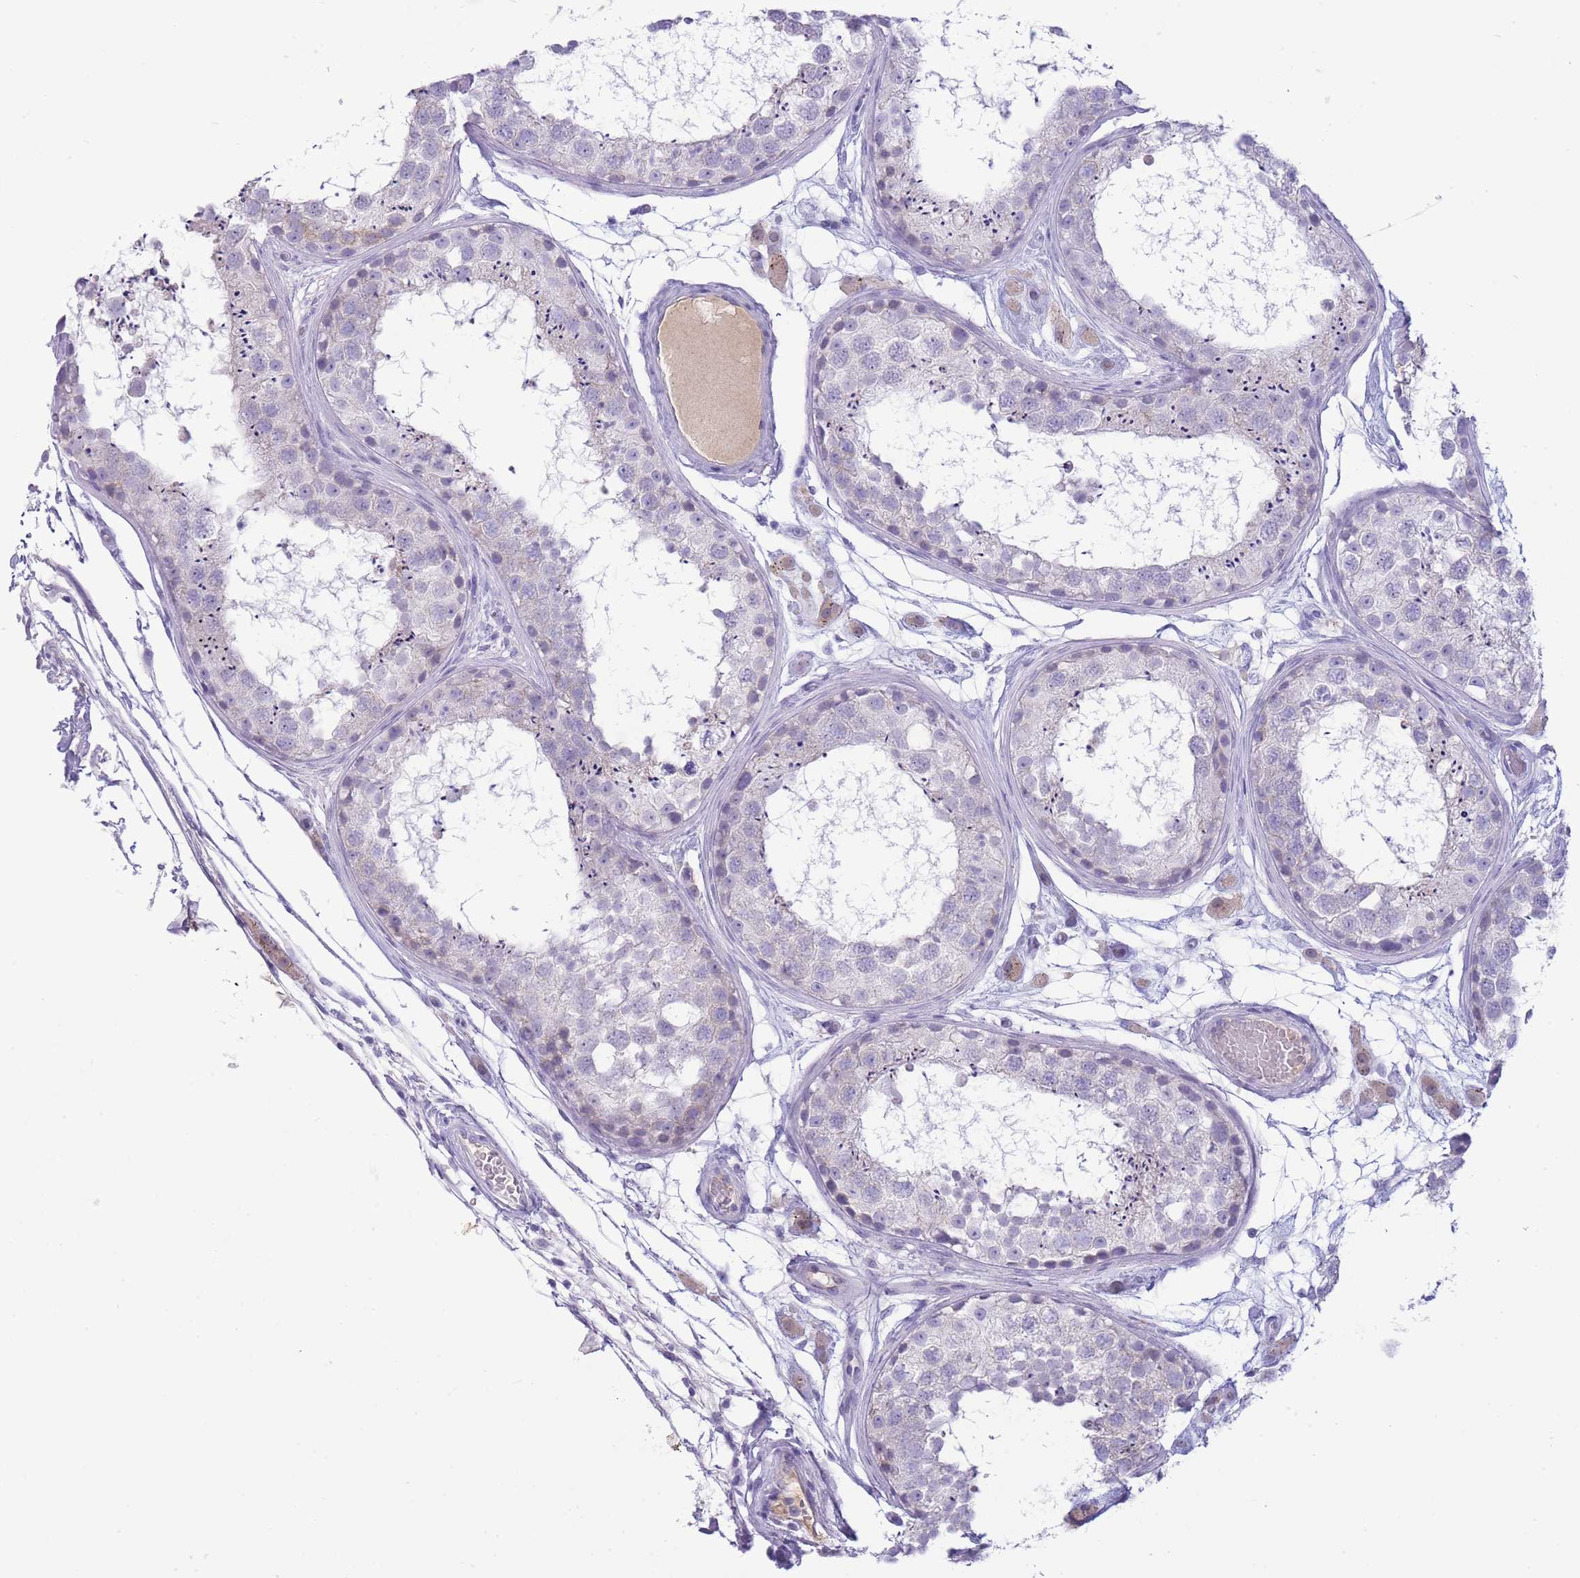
{"staining": {"intensity": "weak", "quantity": "<25%", "location": "cytoplasmic/membranous"}, "tissue": "testis", "cell_type": "Cells in seminiferous ducts", "image_type": "normal", "snomed": [{"axis": "morphology", "description": "Normal tissue, NOS"}, {"axis": "topography", "description": "Testis"}], "caption": "Testis was stained to show a protein in brown. There is no significant positivity in cells in seminiferous ducts. (Stains: DAB (3,3'-diaminobenzidine) IHC with hematoxylin counter stain, Microscopy: brightfield microscopy at high magnification).", "gene": "ASAP3", "patient": {"sex": "male", "age": 25}}